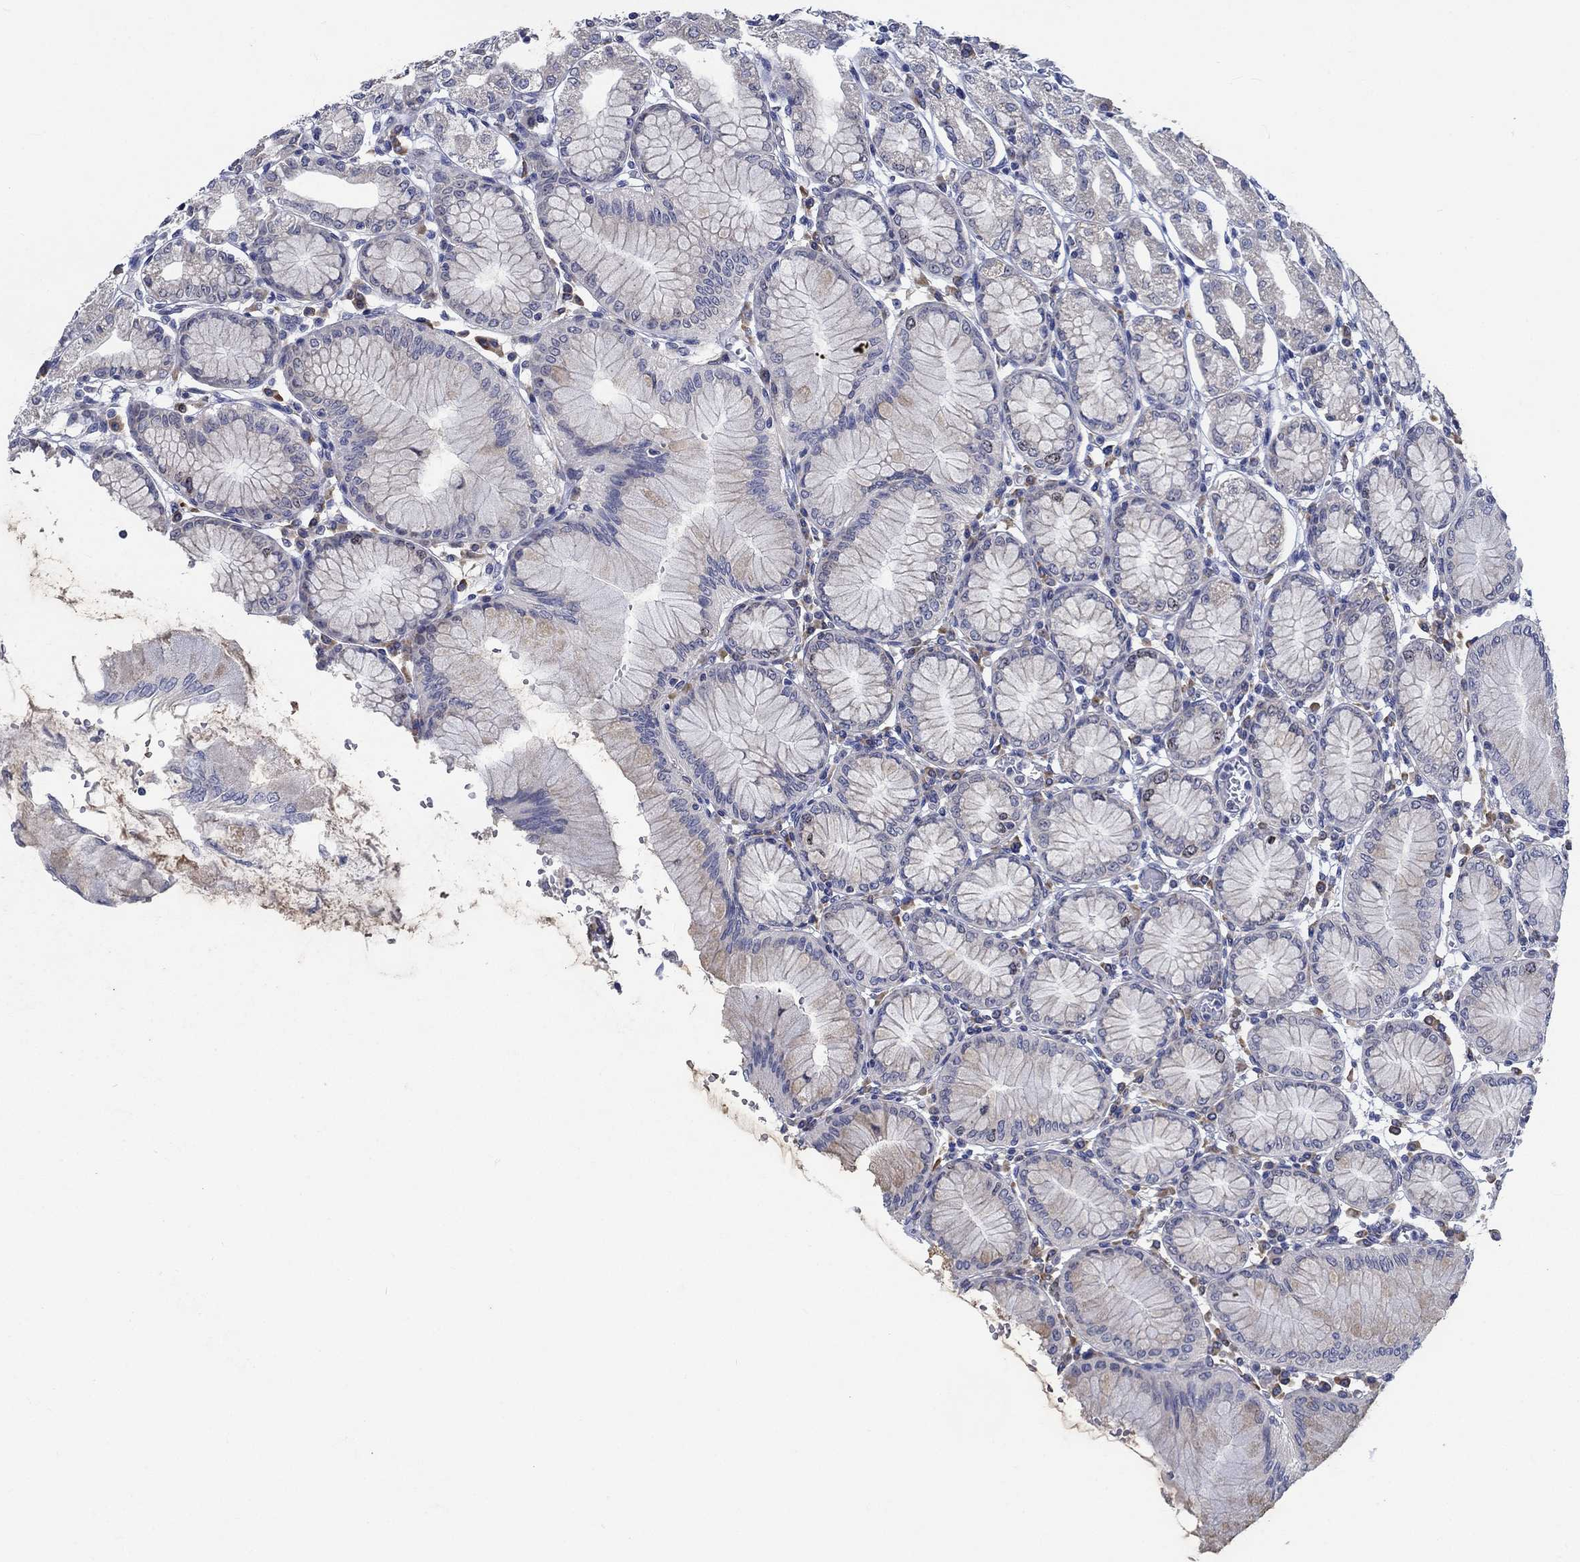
{"staining": {"intensity": "strong", "quantity": "<25%", "location": "cytoplasmic/membranous"}, "tissue": "stomach", "cell_type": "Glandular cells", "image_type": "normal", "snomed": [{"axis": "morphology", "description": "Normal tissue, NOS"}, {"axis": "topography", "description": "Skeletal muscle"}, {"axis": "topography", "description": "Stomach"}], "caption": "High-power microscopy captured an IHC histopathology image of benign stomach, revealing strong cytoplasmic/membranous positivity in approximately <25% of glandular cells. The staining was performed using DAB (3,3'-diaminobenzidine), with brown indicating positive protein expression. Nuclei are stained blue with hematoxylin.", "gene": "MMP24", "patient": {"sex": "female", "age": 57}}